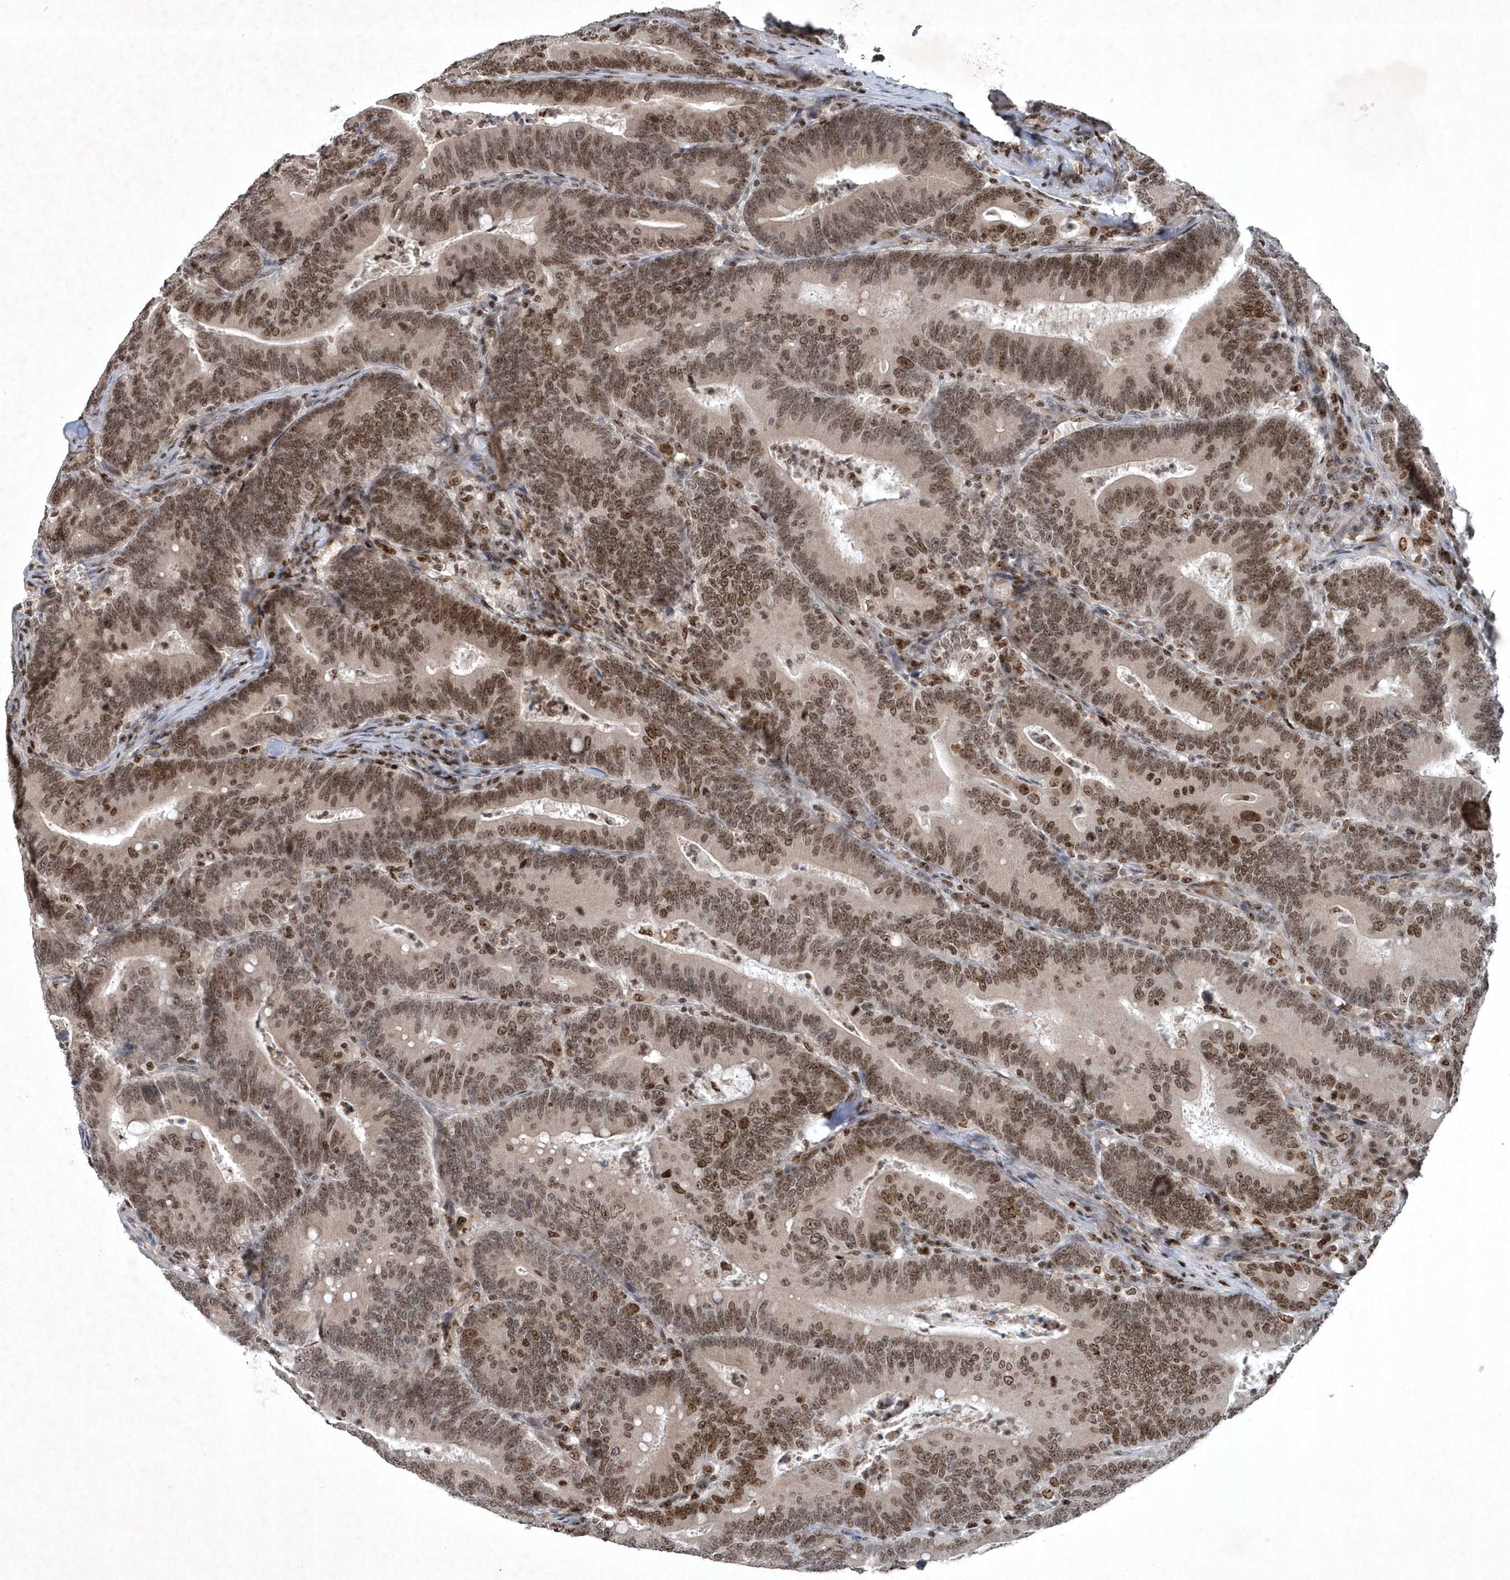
{"staining": {"intensity": "moderate", "quantity": ">75%", "location": "nuclear"}, "tissue": "colorectal cancer", "cell_type": "Tumor cells", "image_type": "cancer", "snomed": [{"axis": "morphology", "description": "Adenocarcinoma, NOS"}, {"axis": "topography", "description": "Colon"}], "caption": "Immunohistochemical staining of colorectal cancer (adenocarcinoma) exhibits moderate nuclear protein staining in about >75% of tumor cells. The staining was performed using DAB (3,3'-diaminobenzidine), with brown indicating positive protein expression. Nuclei are stained blue with hematoxylin.", "gene": "QTRT2", "patient": {"sex": "female", "age": 66}}